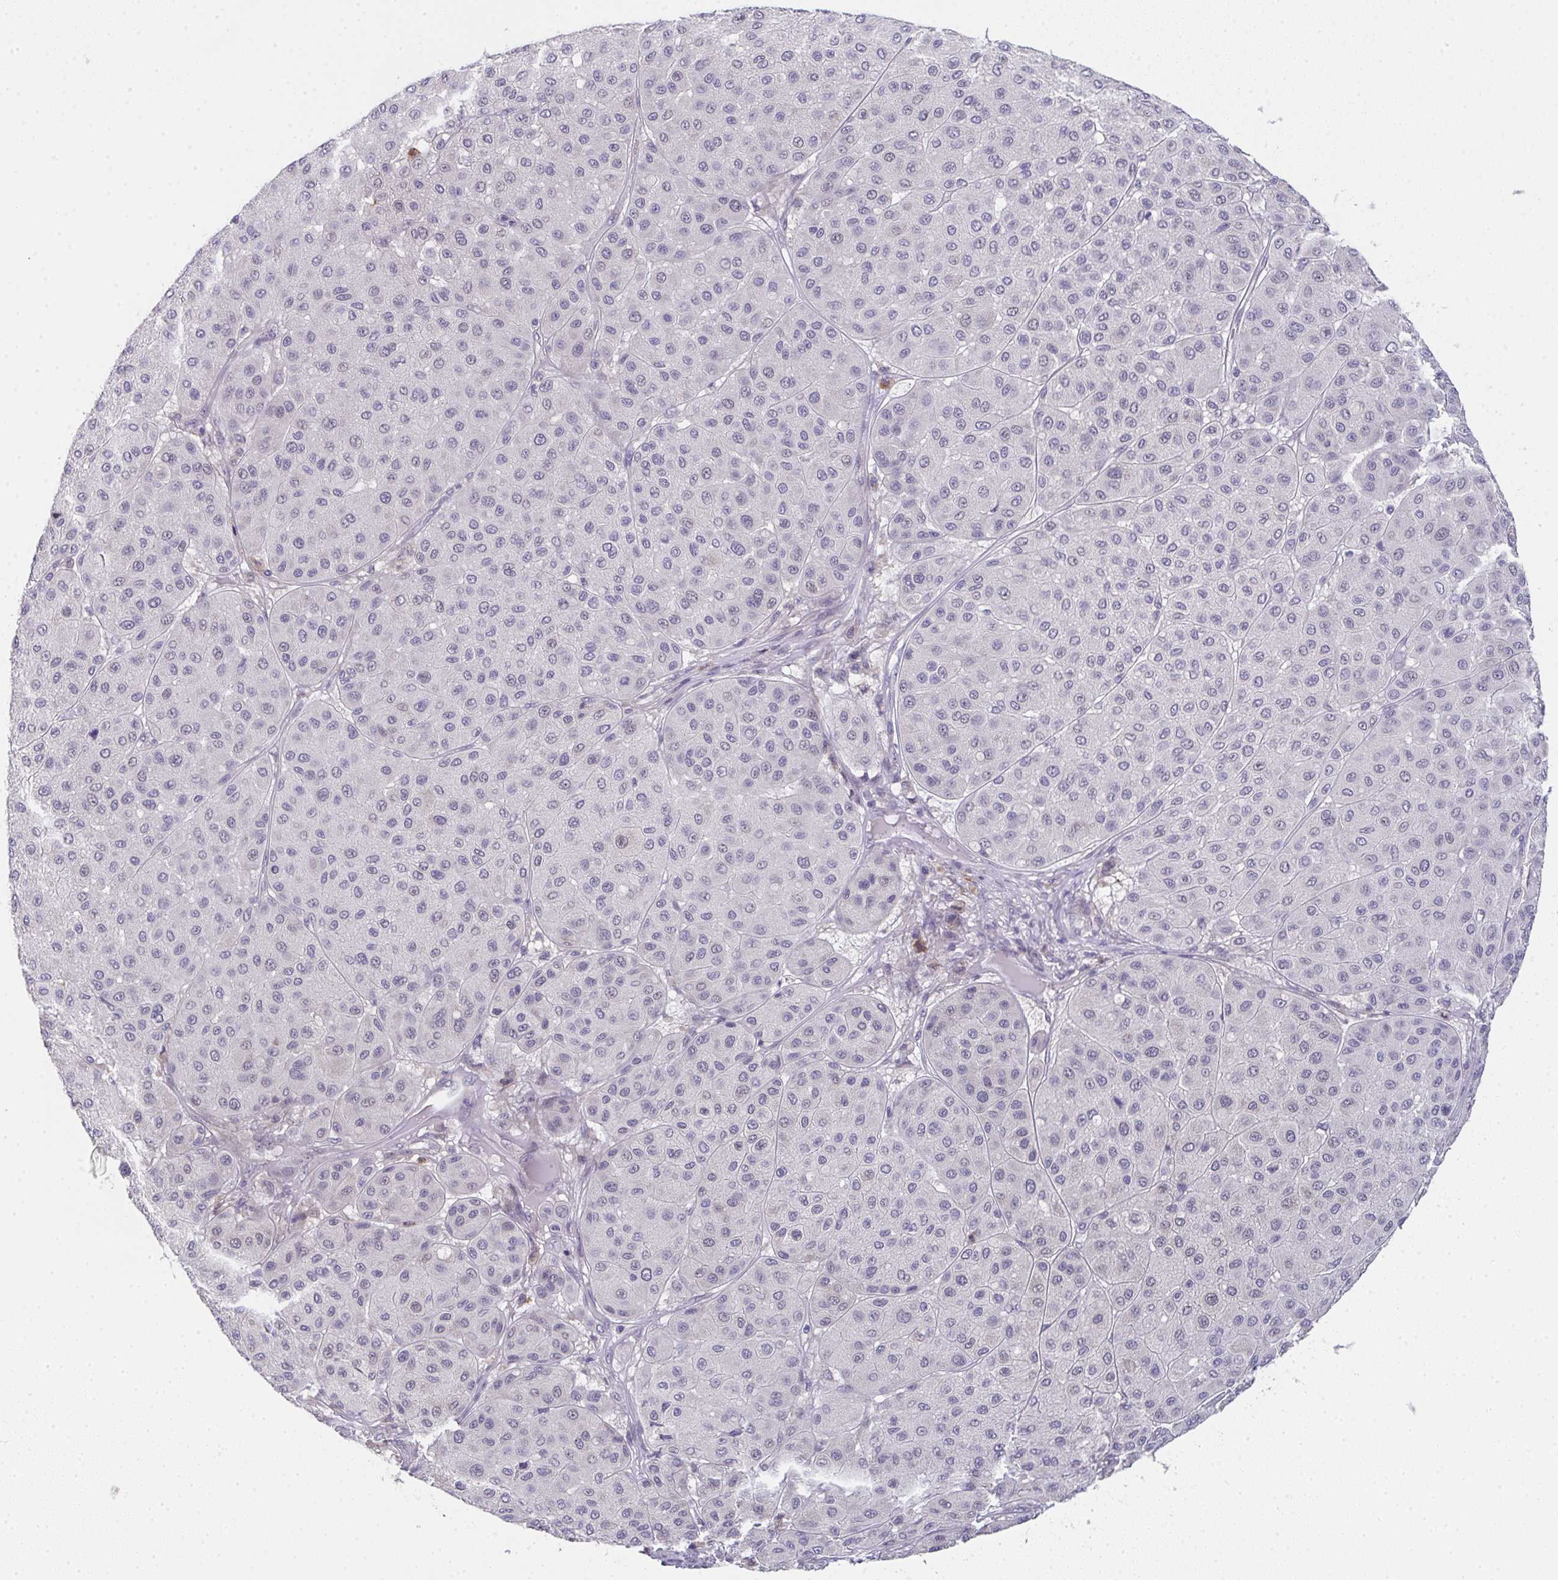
{"staining": {"intensity": "weak", "quantity": "<25%", "location": "nuclear"}, "tissue": "melanoma", "cell_type": "Tumor cells", "image_type": "cancer", "snomed": [{"axis": "morphology", "description": "Malignant melanoma, Metastatic site"}, {"axis": "topography", "description": "Smooth muscle"}], "caption": "Image shows no protein staining in tumor cells of melanoma tissue.", "gene": "RIOK1", "patient": {"sex": "male", "age": 41}}